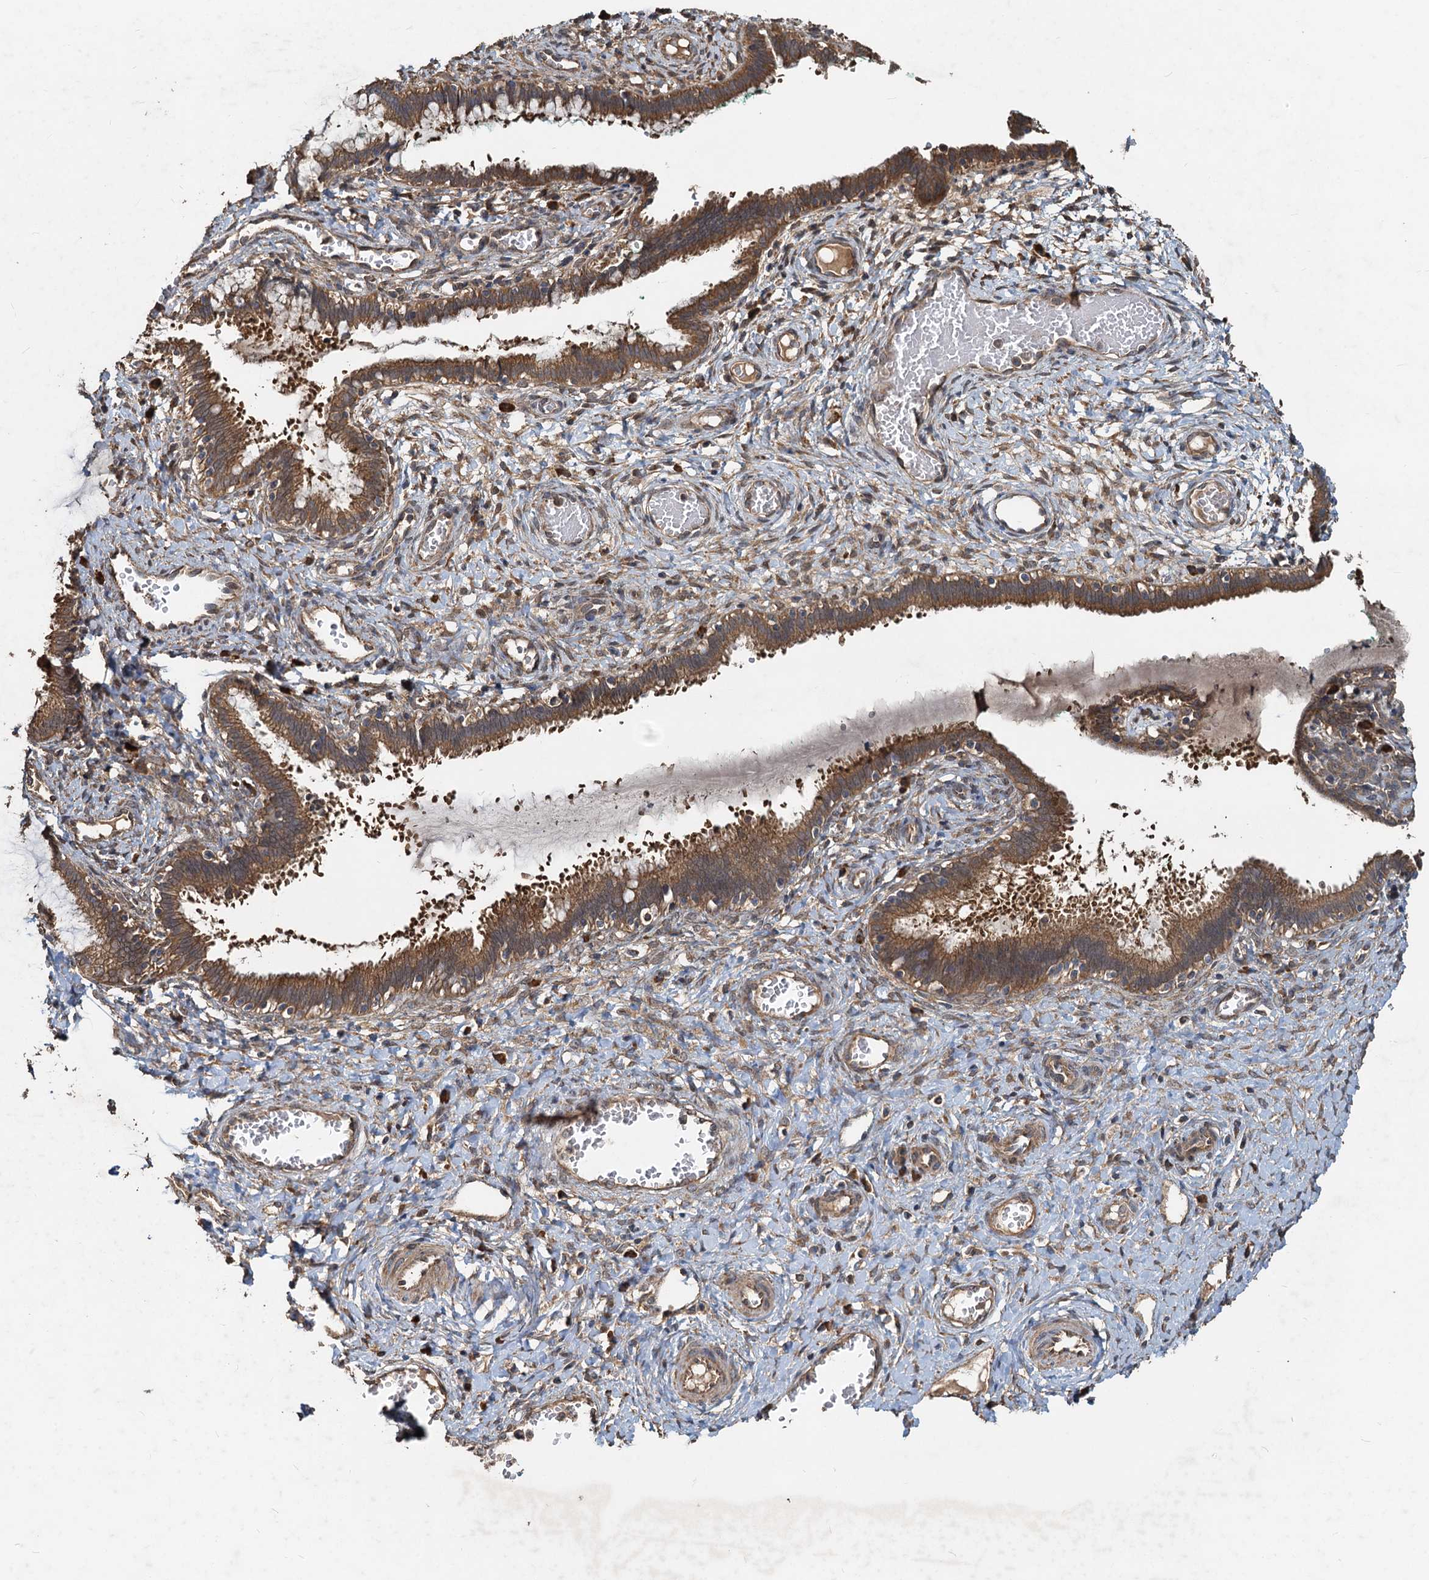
{"staining": {"intensity": "moderate", "quantity": ">75%", "location": "cytoplasmic/membranous"}, "tissue": "cervix", "cell_type": "Glandular cells", "image_type": "normal", "snomed": [{"axis": "morphology", "description": "Normal tissue, NOS"}, {"axis": "morphology", "description": "Adenocarcinoma, NOS"}, {"axis": "topography", "description": "Cervix"}], "caption": "A brown stain highlights moderate cytoplasmic/membranous expression of a protein in glandular cells of normal cervix.", "gene": "HYI", "patient": {"sex": "female", "age": 29}}